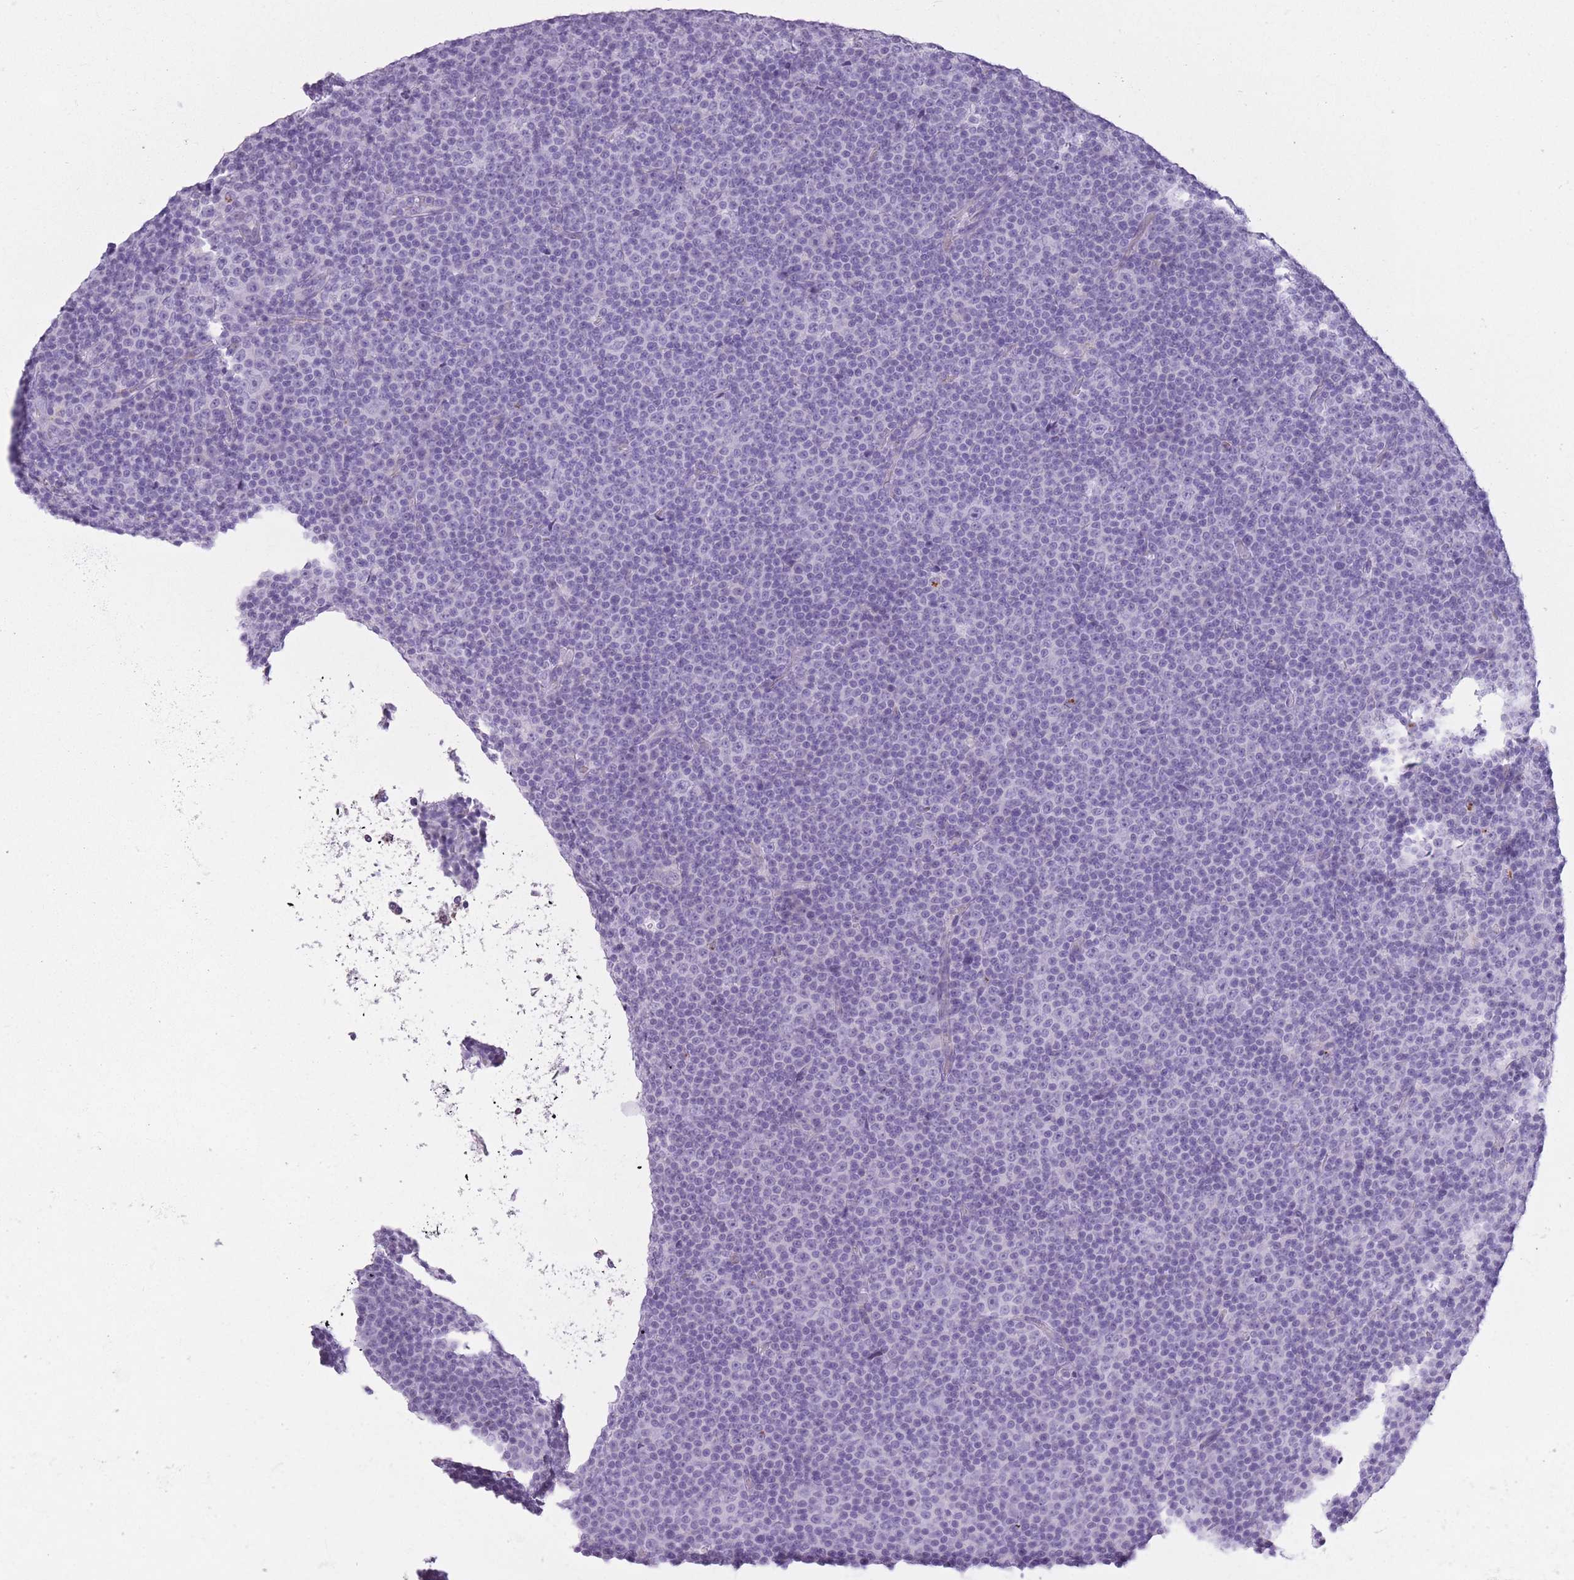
{"staining": {"intensity": "negative", "quantity": "none", "location": "none"}, "tissue": "lymphoma", "cell_type": "Tumor cells", "image_type": "cancer", "snomed": [{"axis": "morphology", "description": "Malignant lymphoma, non-Hodgkin's type, Low grade"}, {"axis": "topography", "description": "Lymph node"}], "caption": "DAB (3,3'-diaminobenzidine) immunohistochemical staining of lymphoma shows no significant staining in tumor cells.", "gene": "OR7C1", "patient": {"sex": "female", "age": 67}}